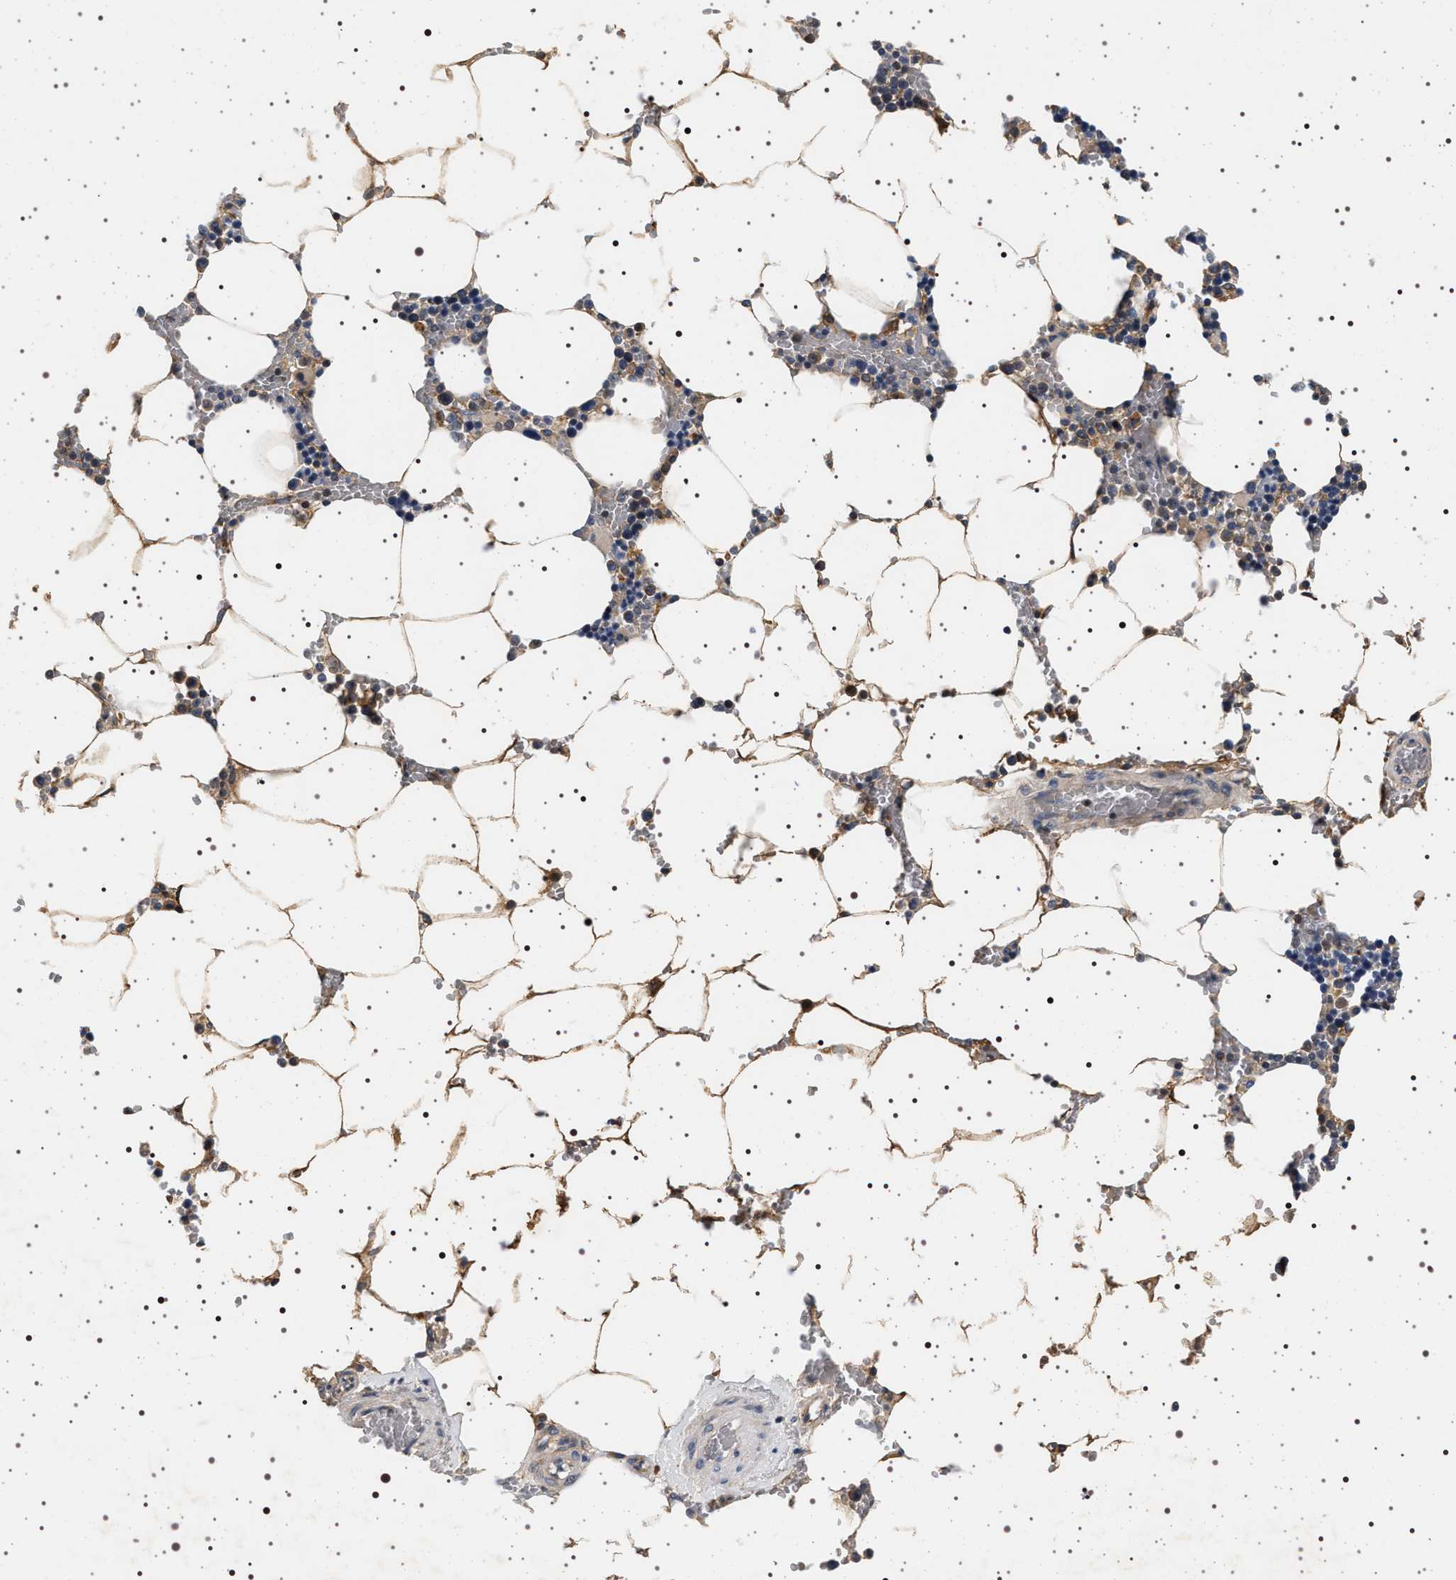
{"staining": {"intensity": "weak", "quantity": "<25%", "location": "cytoplasmic/membranous"}, "tissue": "bone marrow", "cell_type": "Hematopoietic cells", "image_type": "normal", "snomed": [{"axis": "morphology", "description": "Normal tissue, NOS"}, {"axis": "topography", "description": "Bone marrow"}], "caption": "A micrograph of bone marrow stained for a protein shows no brown staining in hematopoietic cells. (DAB immunohistochemistry (IHC) with hematoxylin counter stain).", "gene": "DCBLD2", "patient": {"sex": "male", "age": 70}}